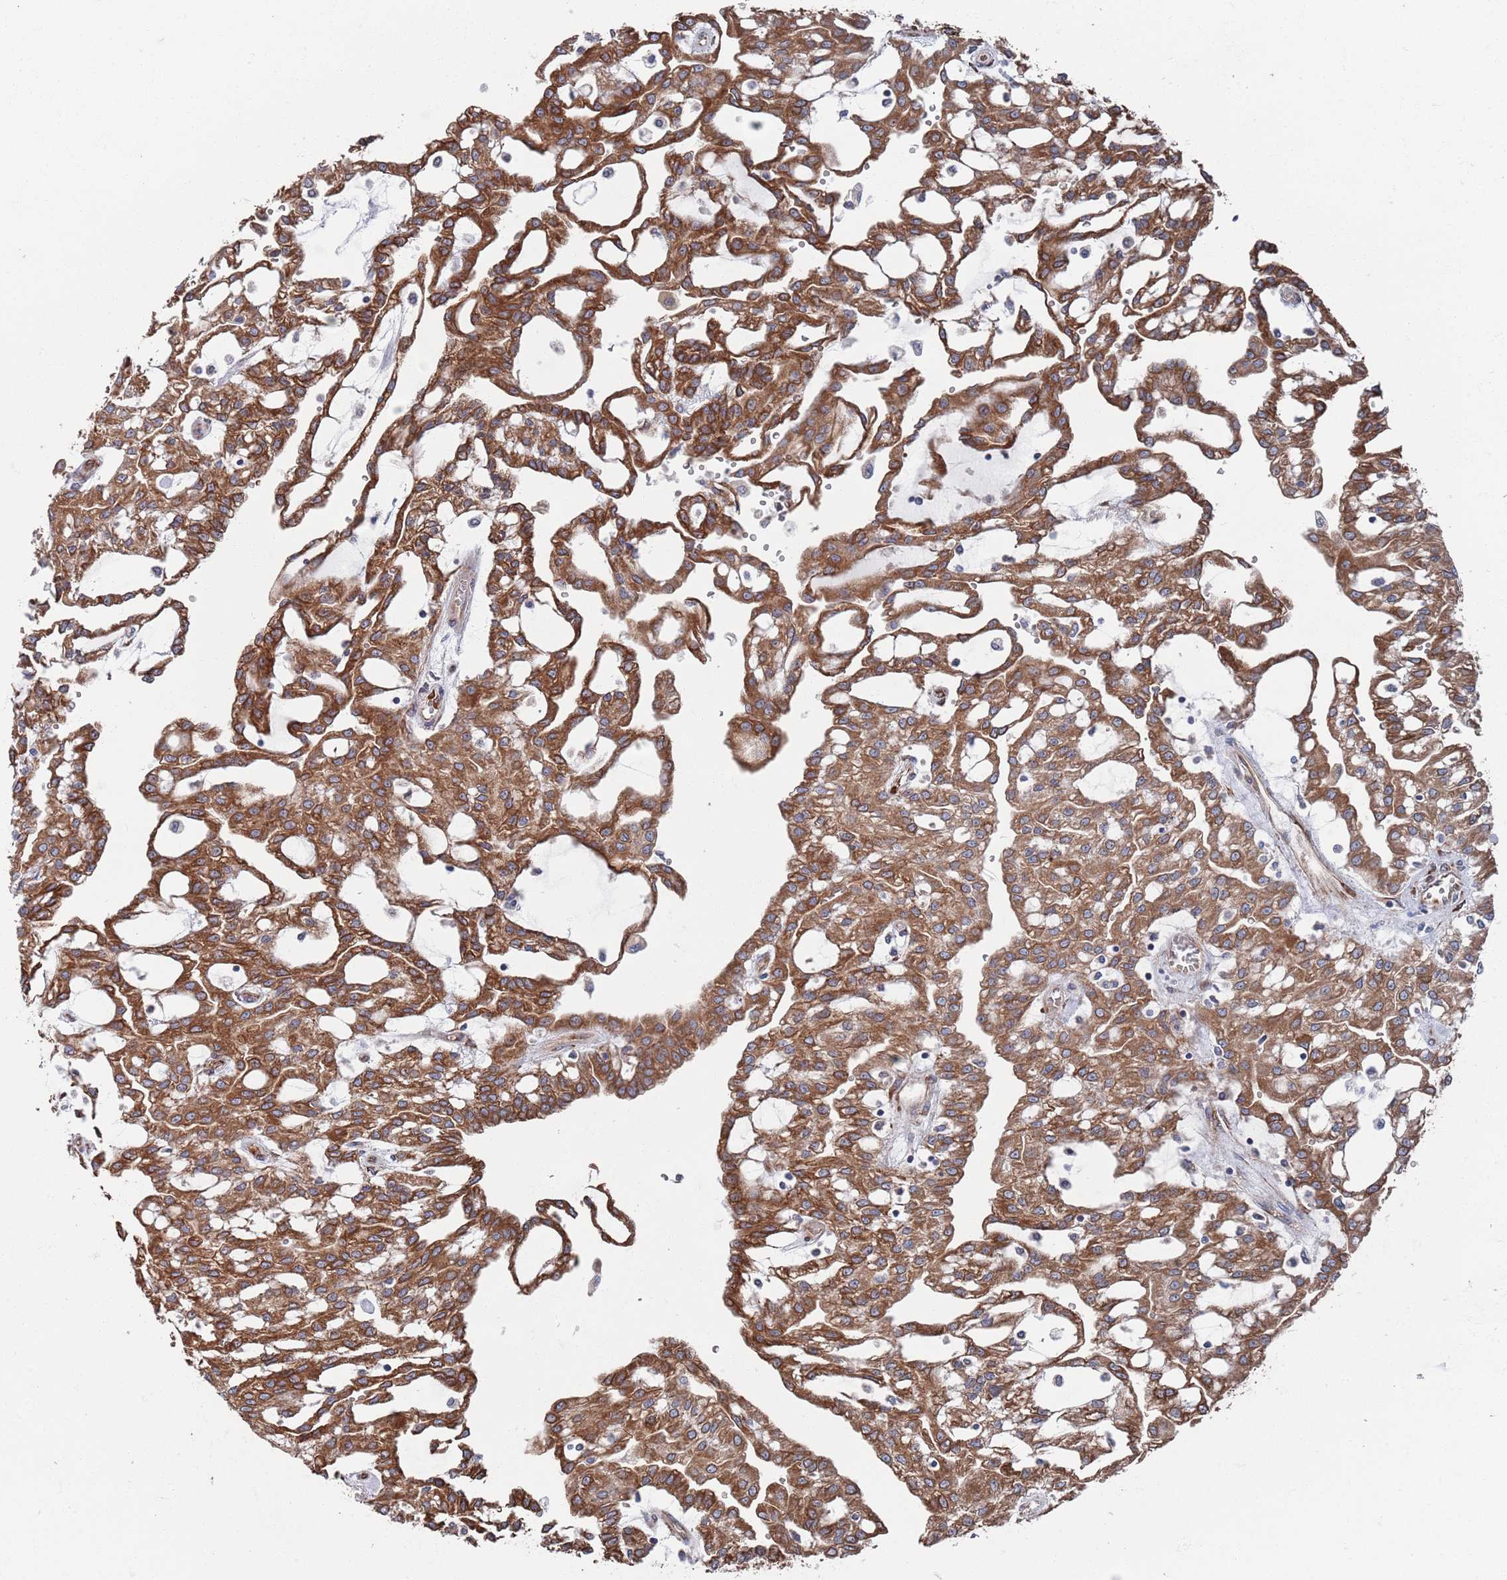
{"staining": {"intensity": "strong", "quantity": ">75%", "location": "cytoplasmic/membranous"}, "tissue": "renal cancer", "cell_type": "Tumor cells", "image_type": "cancer", "snomed": [{"axis": "morphology", "description": "Adenocarcinoma, NOS"}, {"axis": "topography", "description": "Kidney"}], "caption": "DAB (3,3'-diaminobenzidine) immunohistochemical staining of renal adenocarcinoma reveals strong cytoplasmic/membranous protein expression in about >75% of tumor cells. The protein of interest is stained brown, and the nuclei are stained in blue (DAB IHC with brightfield microscopy, high magnification).", "gene": "CCDC106", "patient": {"sex": "male", "age": 63}}